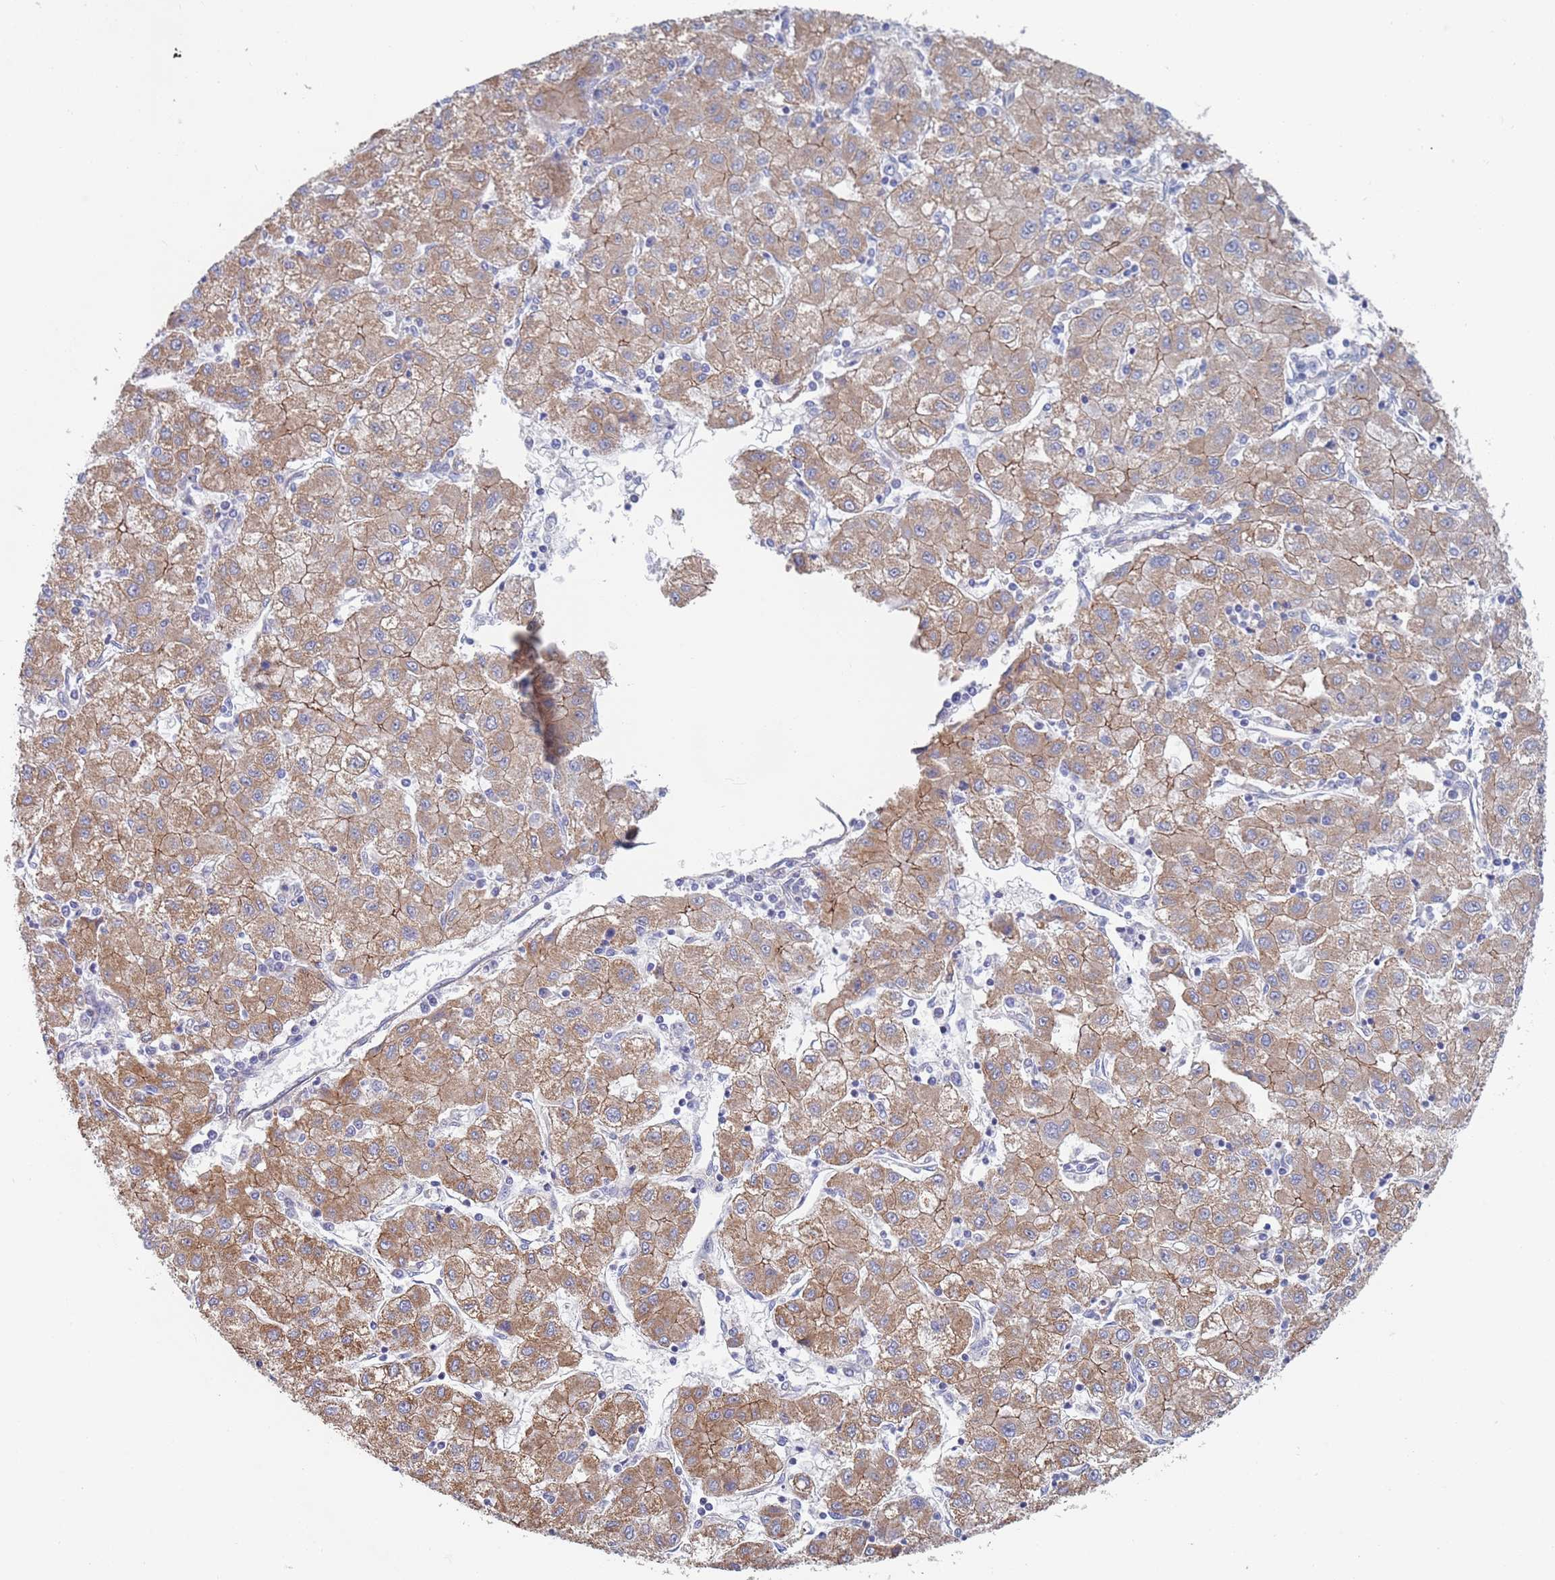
{"staining": {"intensity": "moderate", "quantity": ">75%", "location": "cytoplasmic/membranous"}, "tissue": "liver cancer", "cell_type": "Tumor cells", "image_type": "cancer", "snomed": [{"axis": "morphology", "description": "Carcinoma, Hepatocellular, NOS"}, {"axis": "topography", "description": "Liver"}], "caption": "Approximately >75% of tumor cells in liver cancer exhibit moderate cytoplasmic/membranous protein staining as visualized by brown immunohistochemical staining.", "gene": "PWWP3A", "patient": {"sex": "male", "age": 72}}